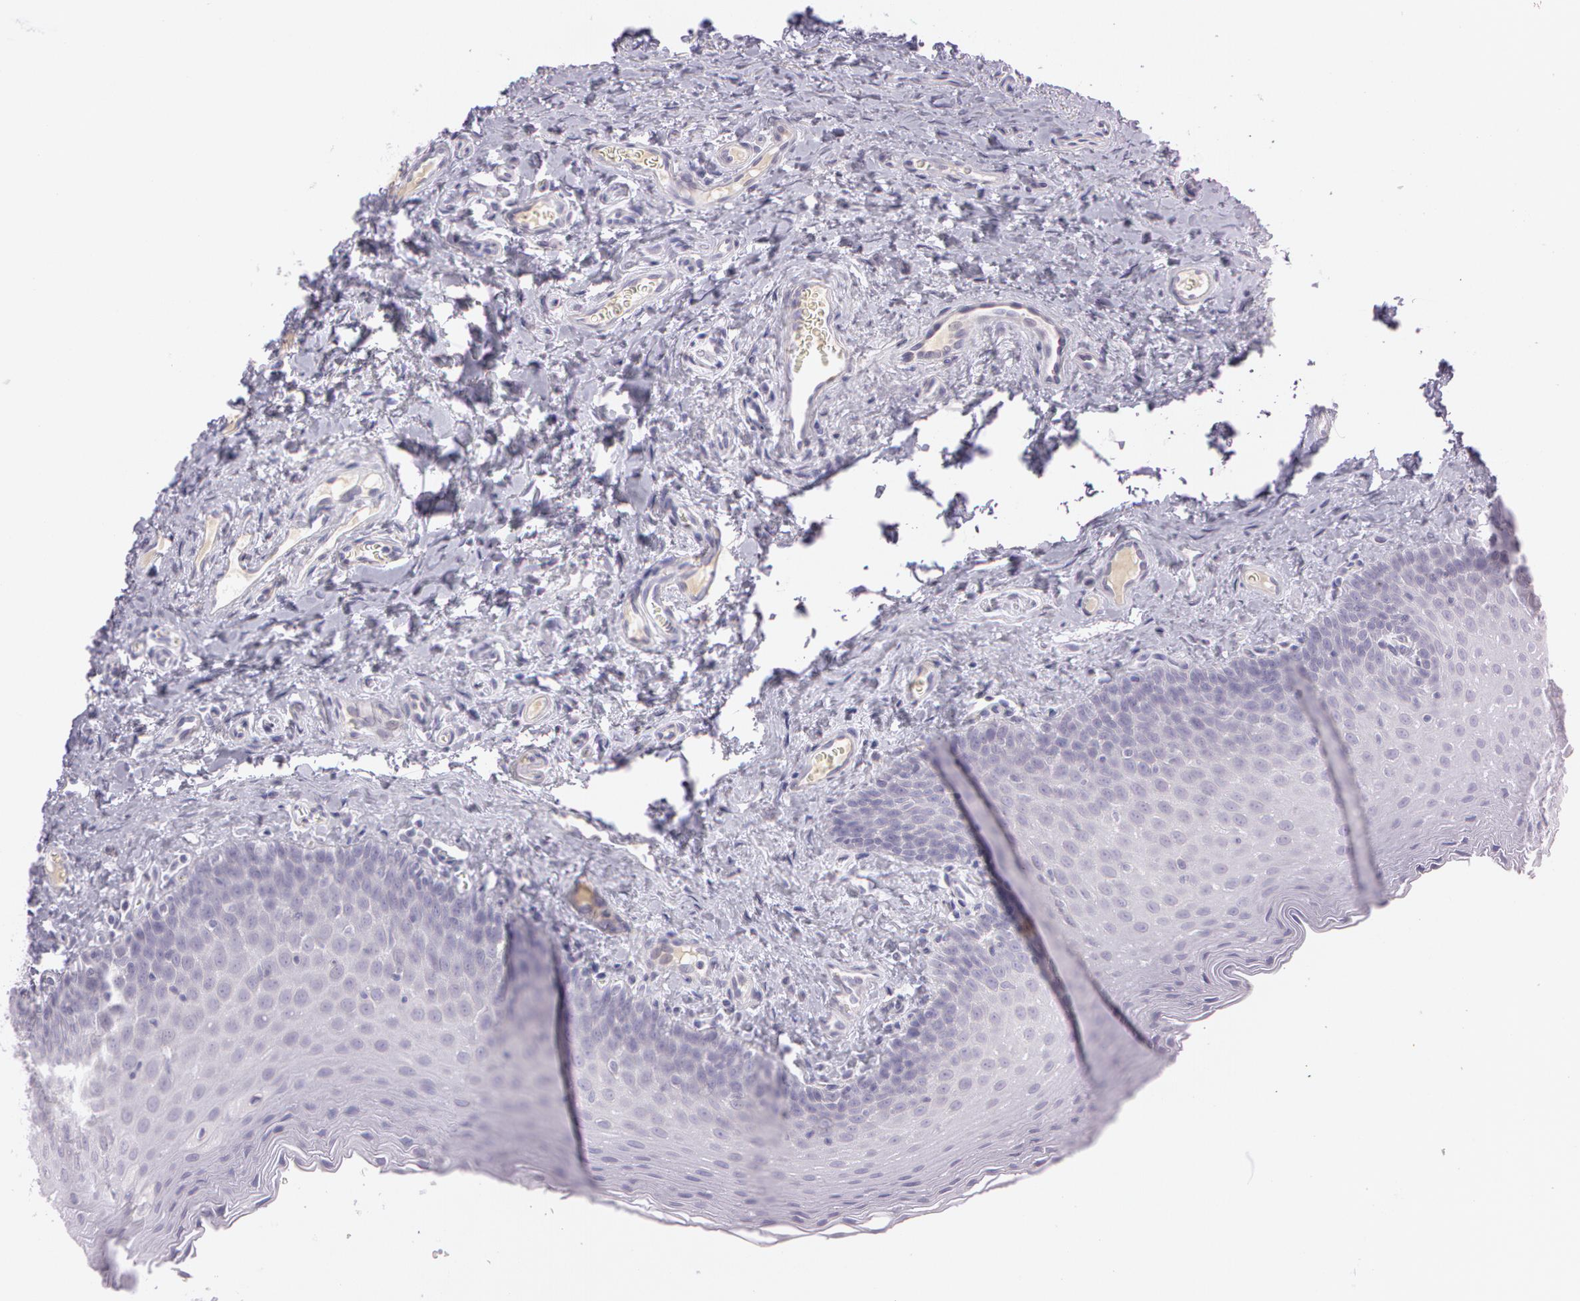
{"staining": {"intensity": "negative", "quantity": "none", "location": "none"}, "tissue": "oral mucosa", "cell_type": "Squamous epithelial cells", "image_type": "normal", "snomed": [{"axis": "morphology", "description": "Normal tissue, NOS"}, {"axis": "topography", "description": "Oral tissue"}], "caption": "A high-resolution photomicrograph shows IHC staining of benign oral mucosa, which demonstrates no significant positivity in squamous epithelial cells.", "gene": "OTC", "patient": {"sex": "male", "age": 20}}